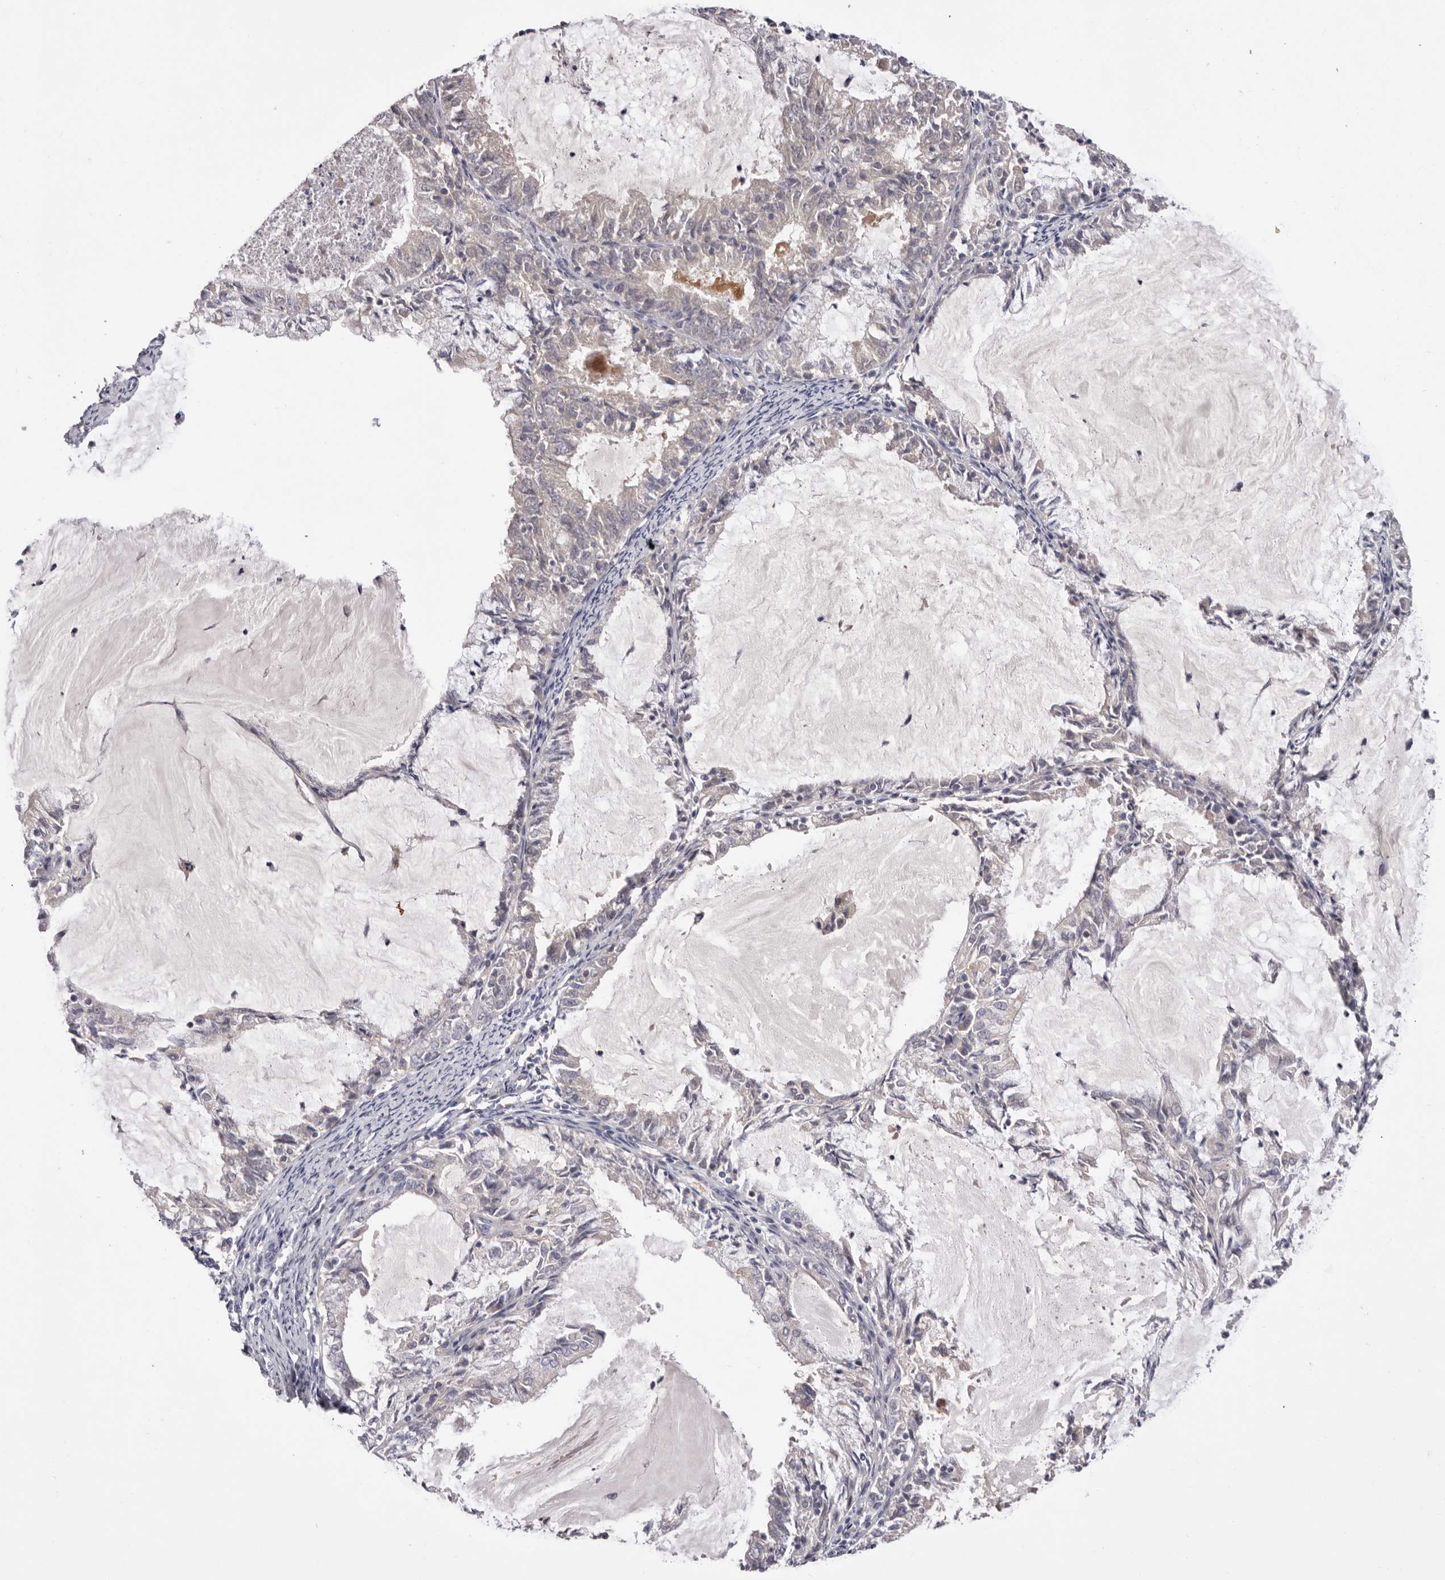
{"staining": {"intensity": "negative", "quantity": "none", "location": "none"}, "tissue": "endometrial cancer", "cell_type": "Tumor cells", "image_type": "cancer", "snomed": [{"axis": "morphology", "description": "Adenocarcinoma, NOS"}, {"axis": "topography", "description": "Endometrium"}], "caption": "Tumor cells are negative for brown protein staining in adenocarcinoma (endometrial).", "gene": "LMLN", "patient": {"sex": "female", "age": 57}}